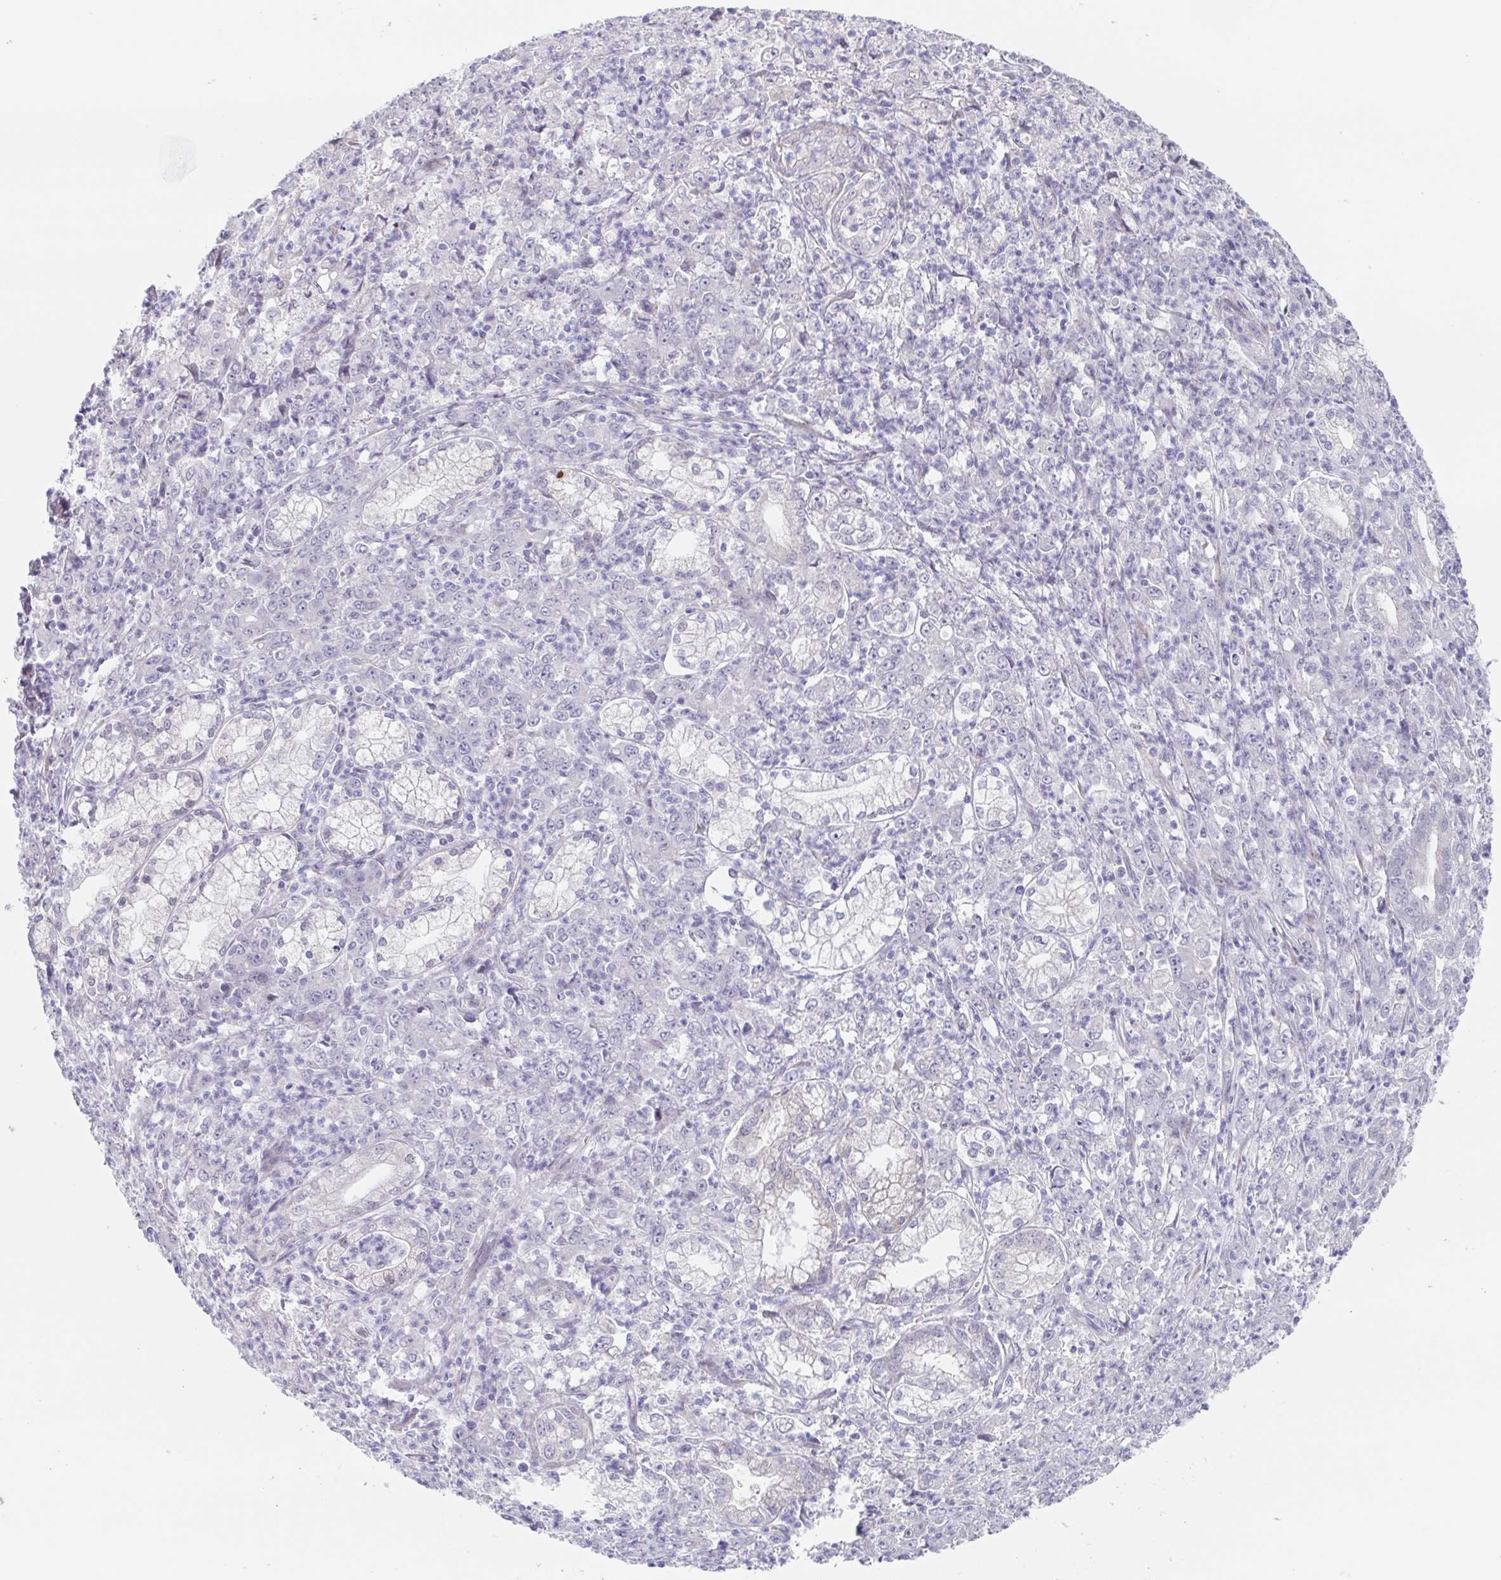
{"staining": {"intensity": "negative", "quantity": "none", "location": "none"}, "tissue": "stomach cancer", "cell_type": "Tumor cells", "image_type": "cancer", "snomed": [{"axis": "morphology", "description": "Adenocarcinoma, NOS"}, {"axis": "topography", "description": "Stomach, lower"}], "caption": "IHC of stomach cancer (adenocarcinoma) demonstrates no positivity in tumor cells. (DAB (3,3'-diaminobenzidine) immunohistochemistry (IHC), high magnification).", "gene": "POU2F3", "patient": {"sex": "female", "age": 71}}